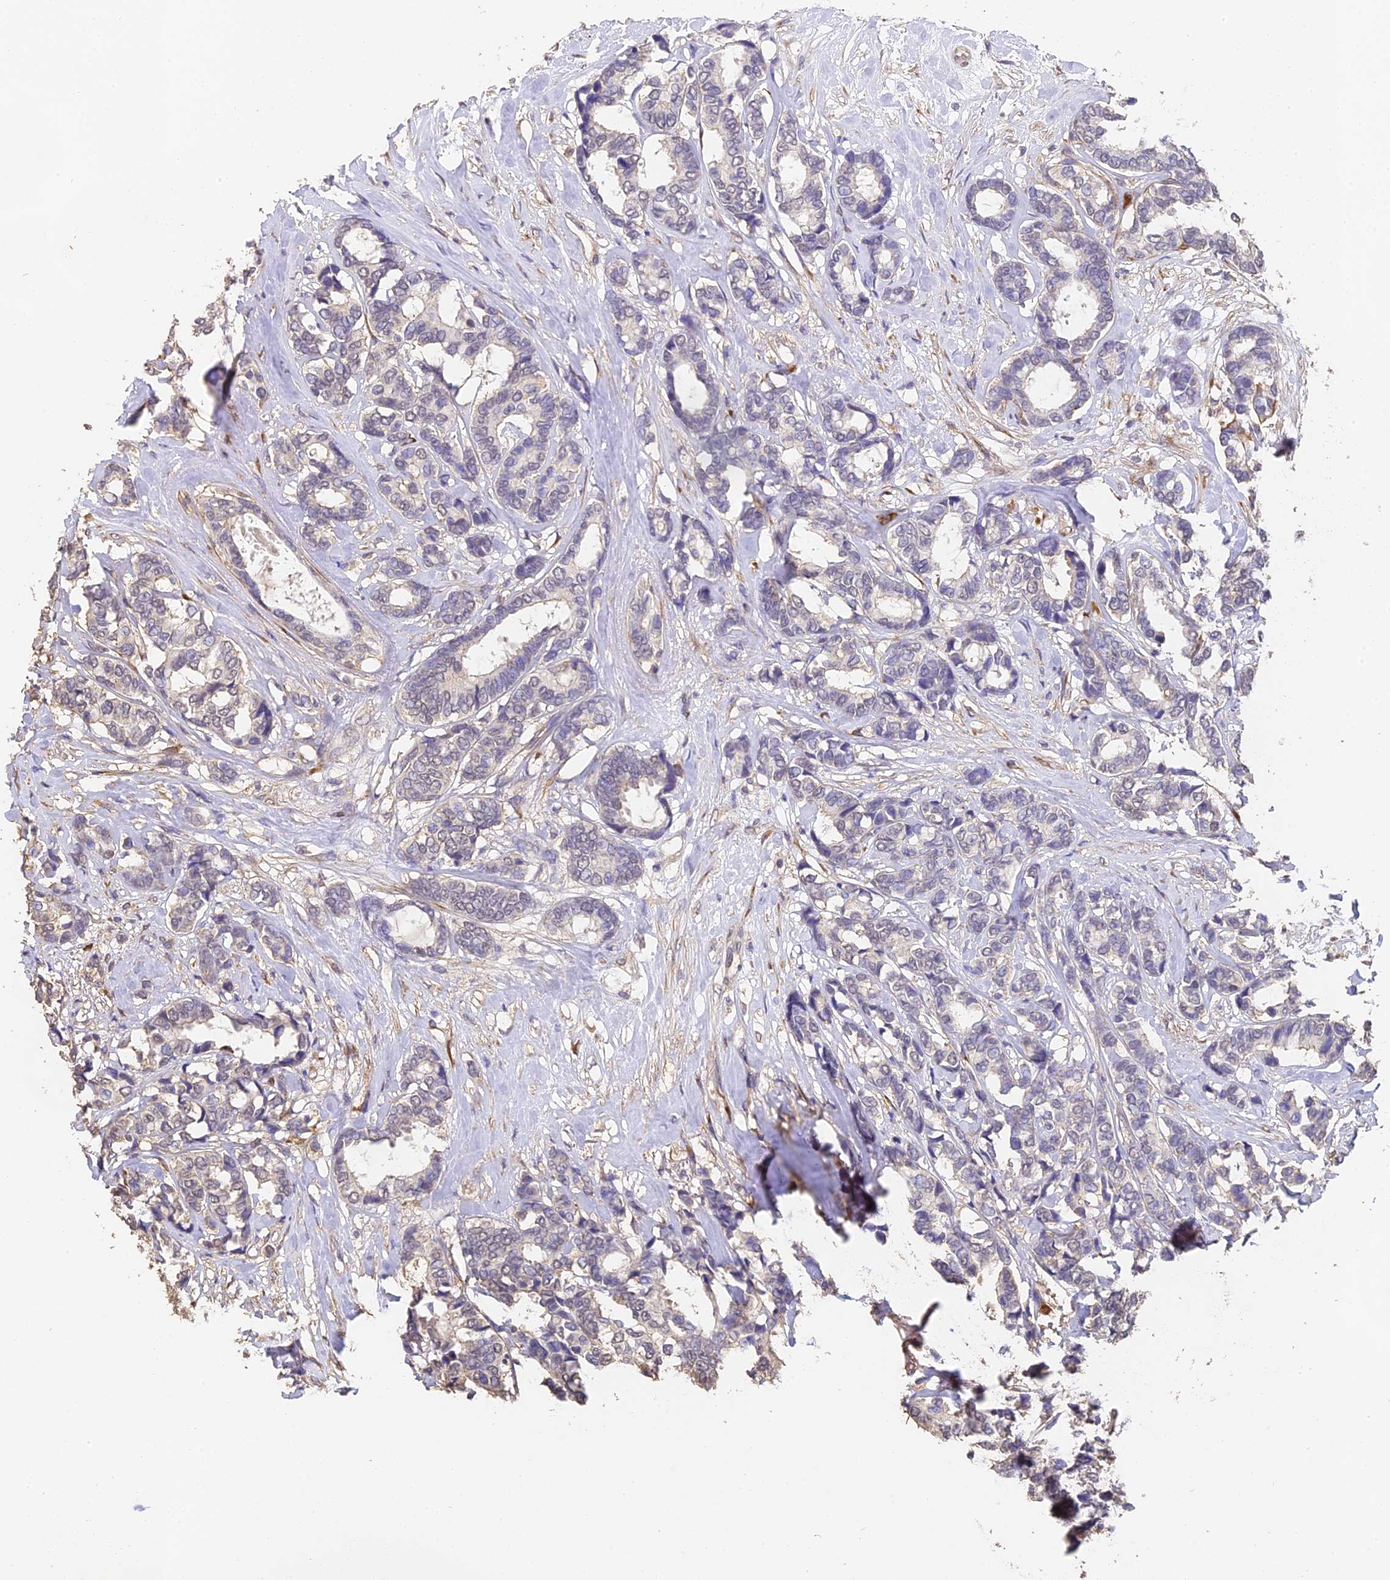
{"staining": {"intensity": "negative", "quantity": "none", "location": "none"}, "tissue": "breast cancer", "cell_type": "Tumor cells", "image_type": "cancer", "snomed": [{"axis": "morphology", "description": "Duct carcinoma"}, {"axis": "topography", "description": "Breast"}], "caption": "Photomicrograph shows no protein staining in tumor cells of breast cancer (invasive ductal carcinoma) tissue.", "gene": "SLC11A1", "patient": {"sex": "female", "age": 87}}